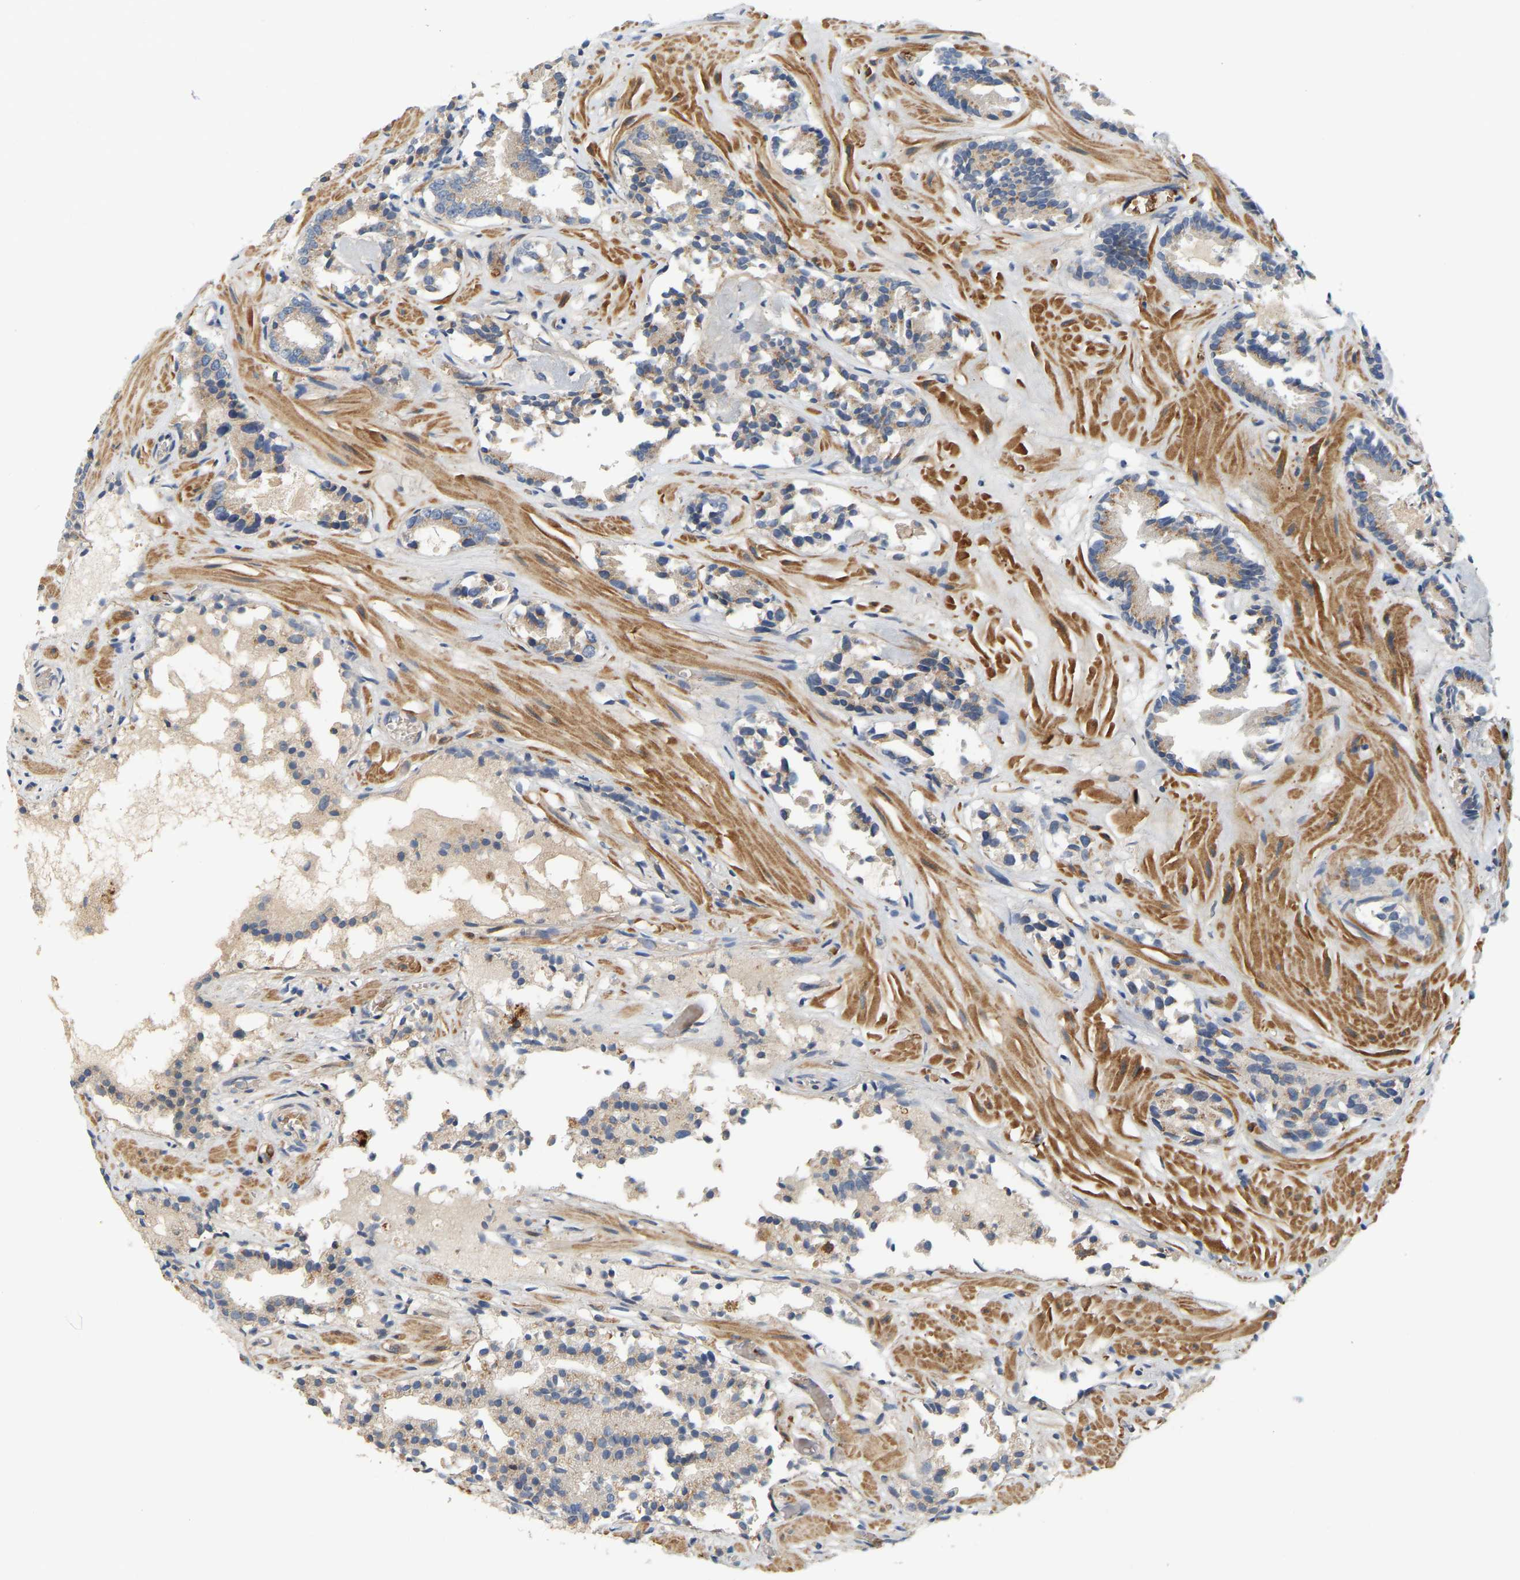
{"staining": {"intensity": "weak", "quantity": "25%-75%", "location": "cytoplasmic/membranous"}, "tissue": "prostate cancer", "cell_type": "Tumor cells", "image_type": "cancer", "snomed": [{"axis": "morphology", "description": "Adenocarcinoma, Low grade"}, {"axis": "topography", "description": "Prostate"}], "caption": "Human low-grade adenocarcinoma (prostate) stained for a protein (brown) exhibits weak cytoplasmic/membranous positive staining in about 25%-75% of tumor cells.", "gene": "AKAP13", "patient": {"sex": "male", "age": 51}}